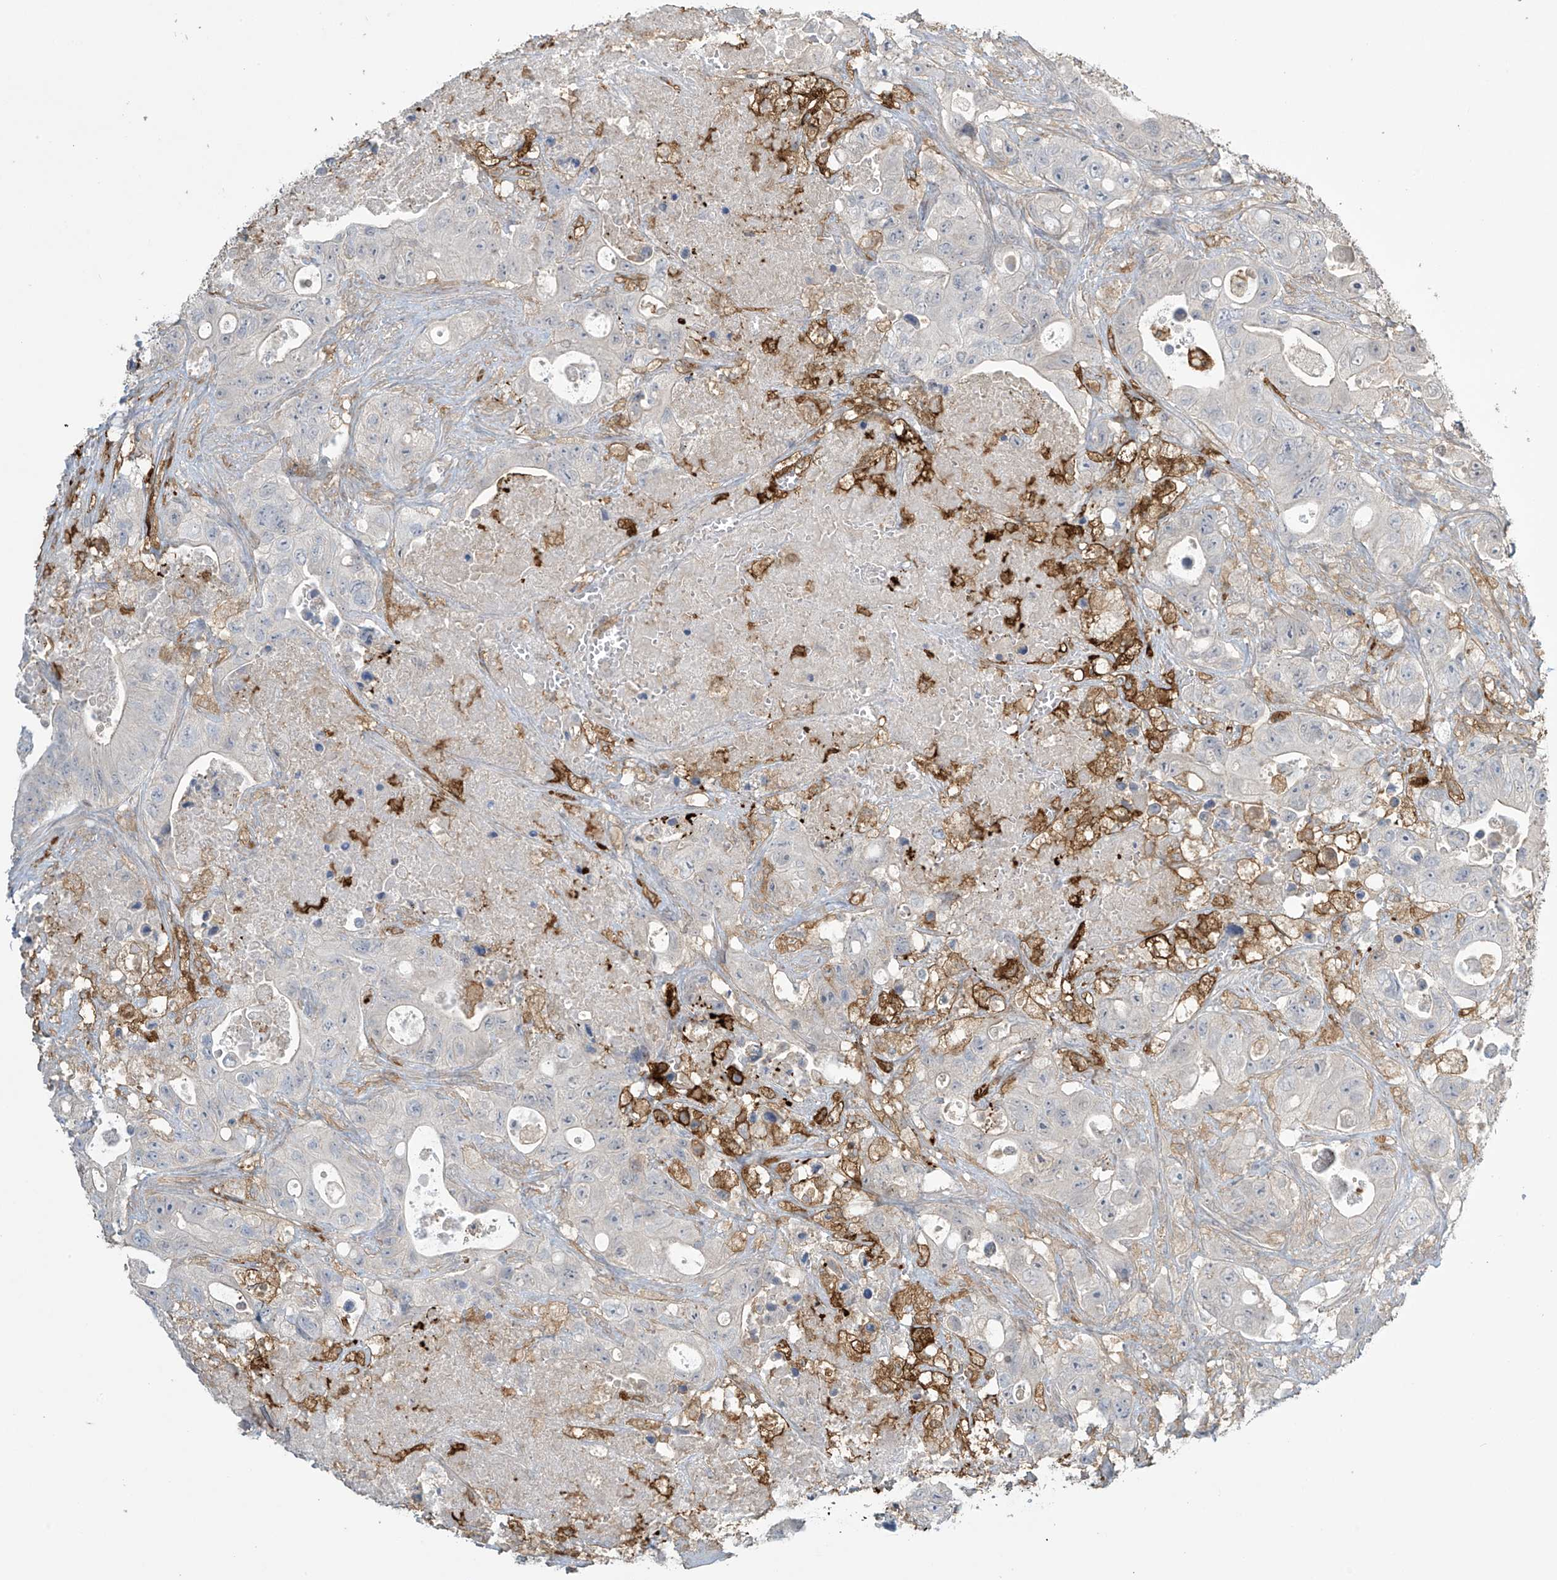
{"staining": {"intensity": "negative", "quantity": "none", "location": "none"}, "tissue": "colorectal cancer", "cell_type": "Tumor cells", "image_type": "cancer", "snomed": [{"axis": "morphology", "description": "Adenocarcinoma, NOS"}, {"axis": "topography", "description": "Colon"}], "caption": "A micrograph of human colorectal cancer (adenocarcinoma) is negative for staining in tumor cells. The staining is performed using DAB brown chromogen with nuclei counter-stained in using hematoxylin.", "gene": "TAGAP", "patient": {"sex": "female", "age": 46}}